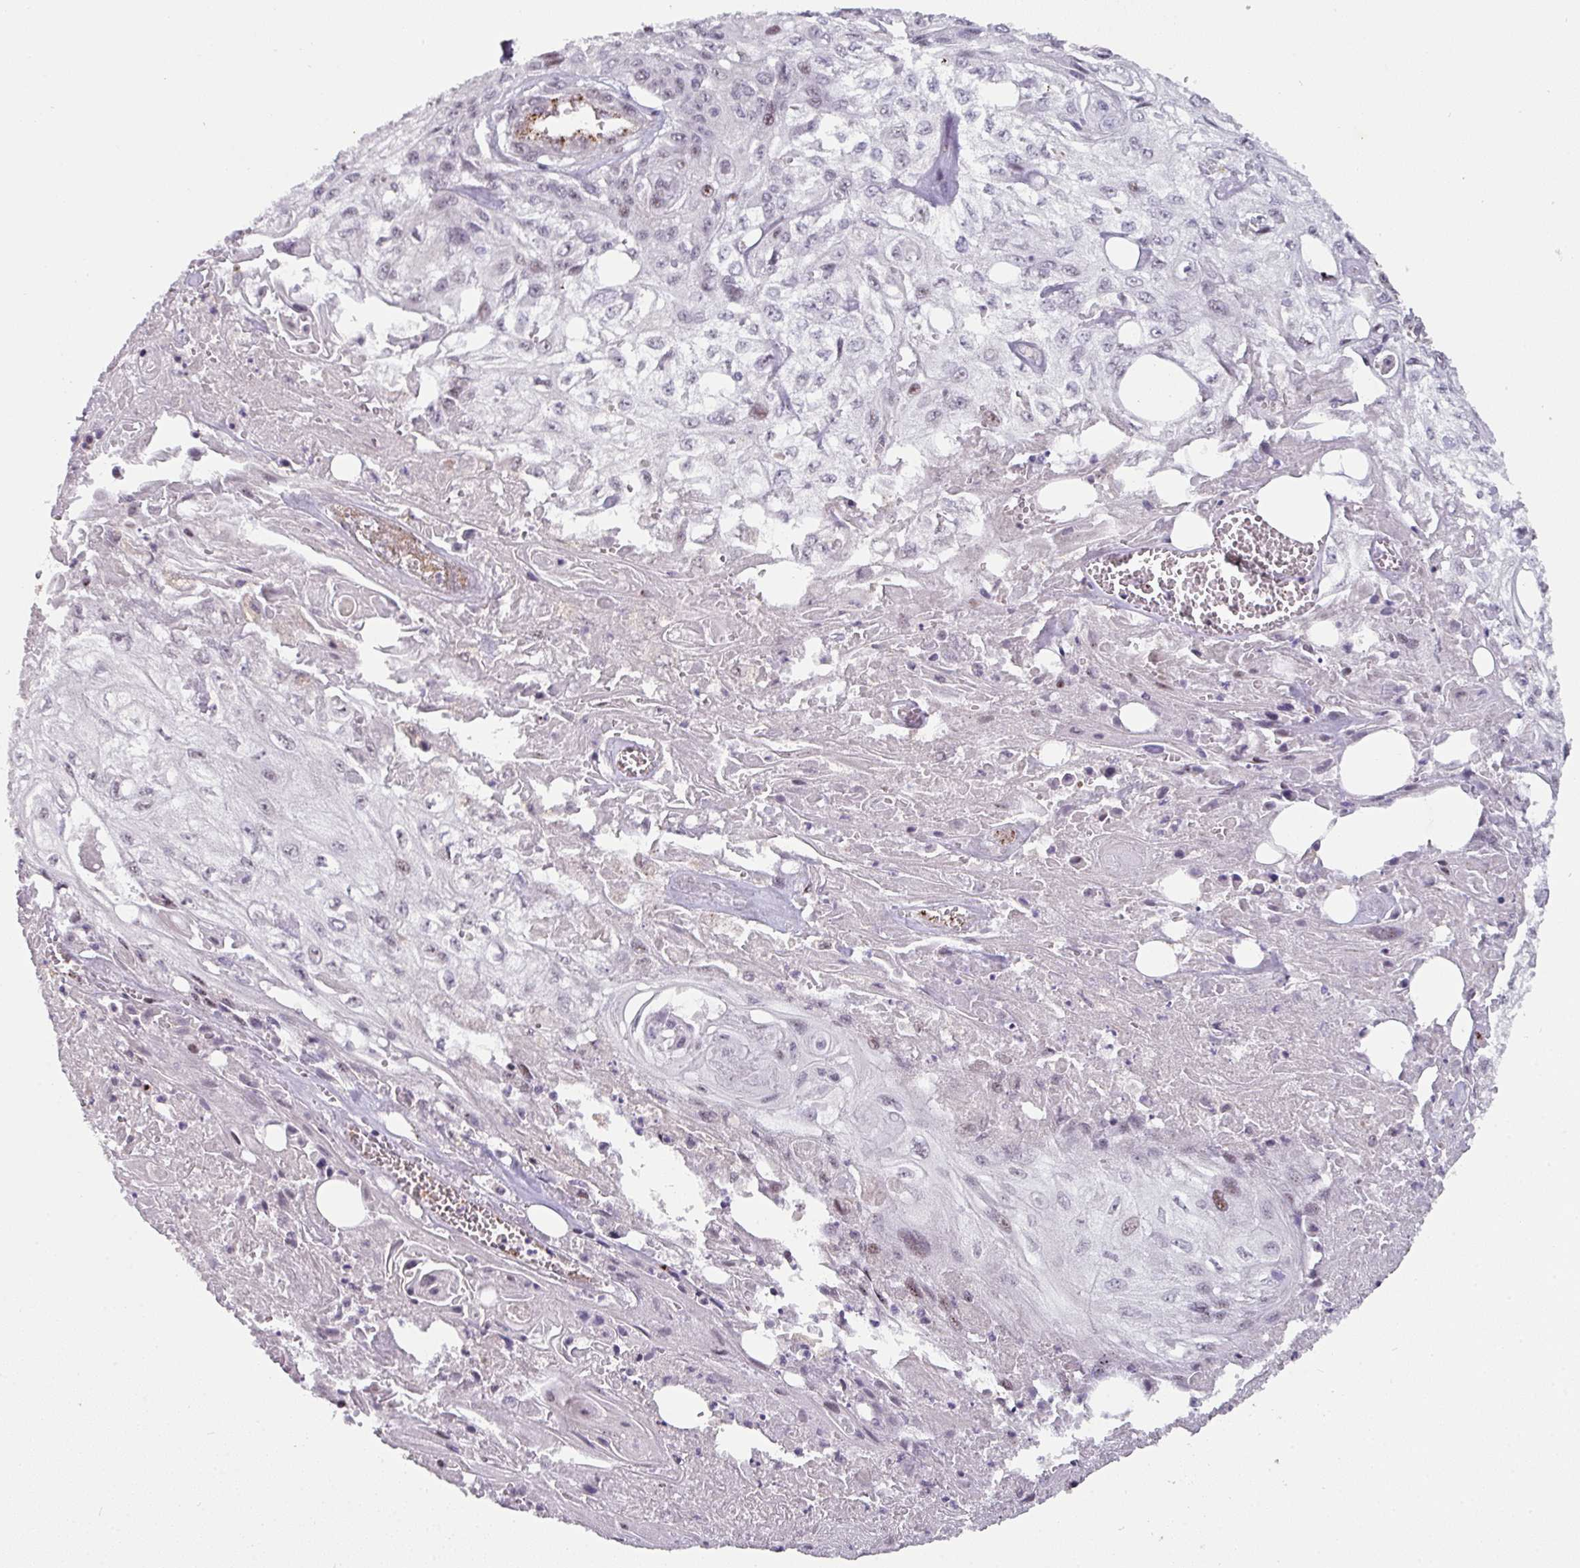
{"staining": {"intensity": "moderate", "quantity": "<25%", "location": "nuclear"}, "tissue": "skin cancer", "cell_type": "Tumor cells", "image_type": "cancer", "snomed": [{"axis": "morphology", "description": "Squamous cell carcinoma, NOS"}, {"axis": "morphology", "description": "Squamous cell carcinoma, metastatic, NOS"}, {"axis": "topography", "description": "Skin"}, {"axis": "topography", "description": "Lymph node"}], "caption": "A low amount of moderate nuclear expression is appreciated in approximately <25% of tumor cells in skin cancer (squamous cell carcinoma) tissue. The protein of interest is stained brown, and the nuclei are stained in blue (DAB IHC with brightfield microscopy, high magnification).", "gene": "SIDT2", "patient": {"sex": "male", "age": 75}}